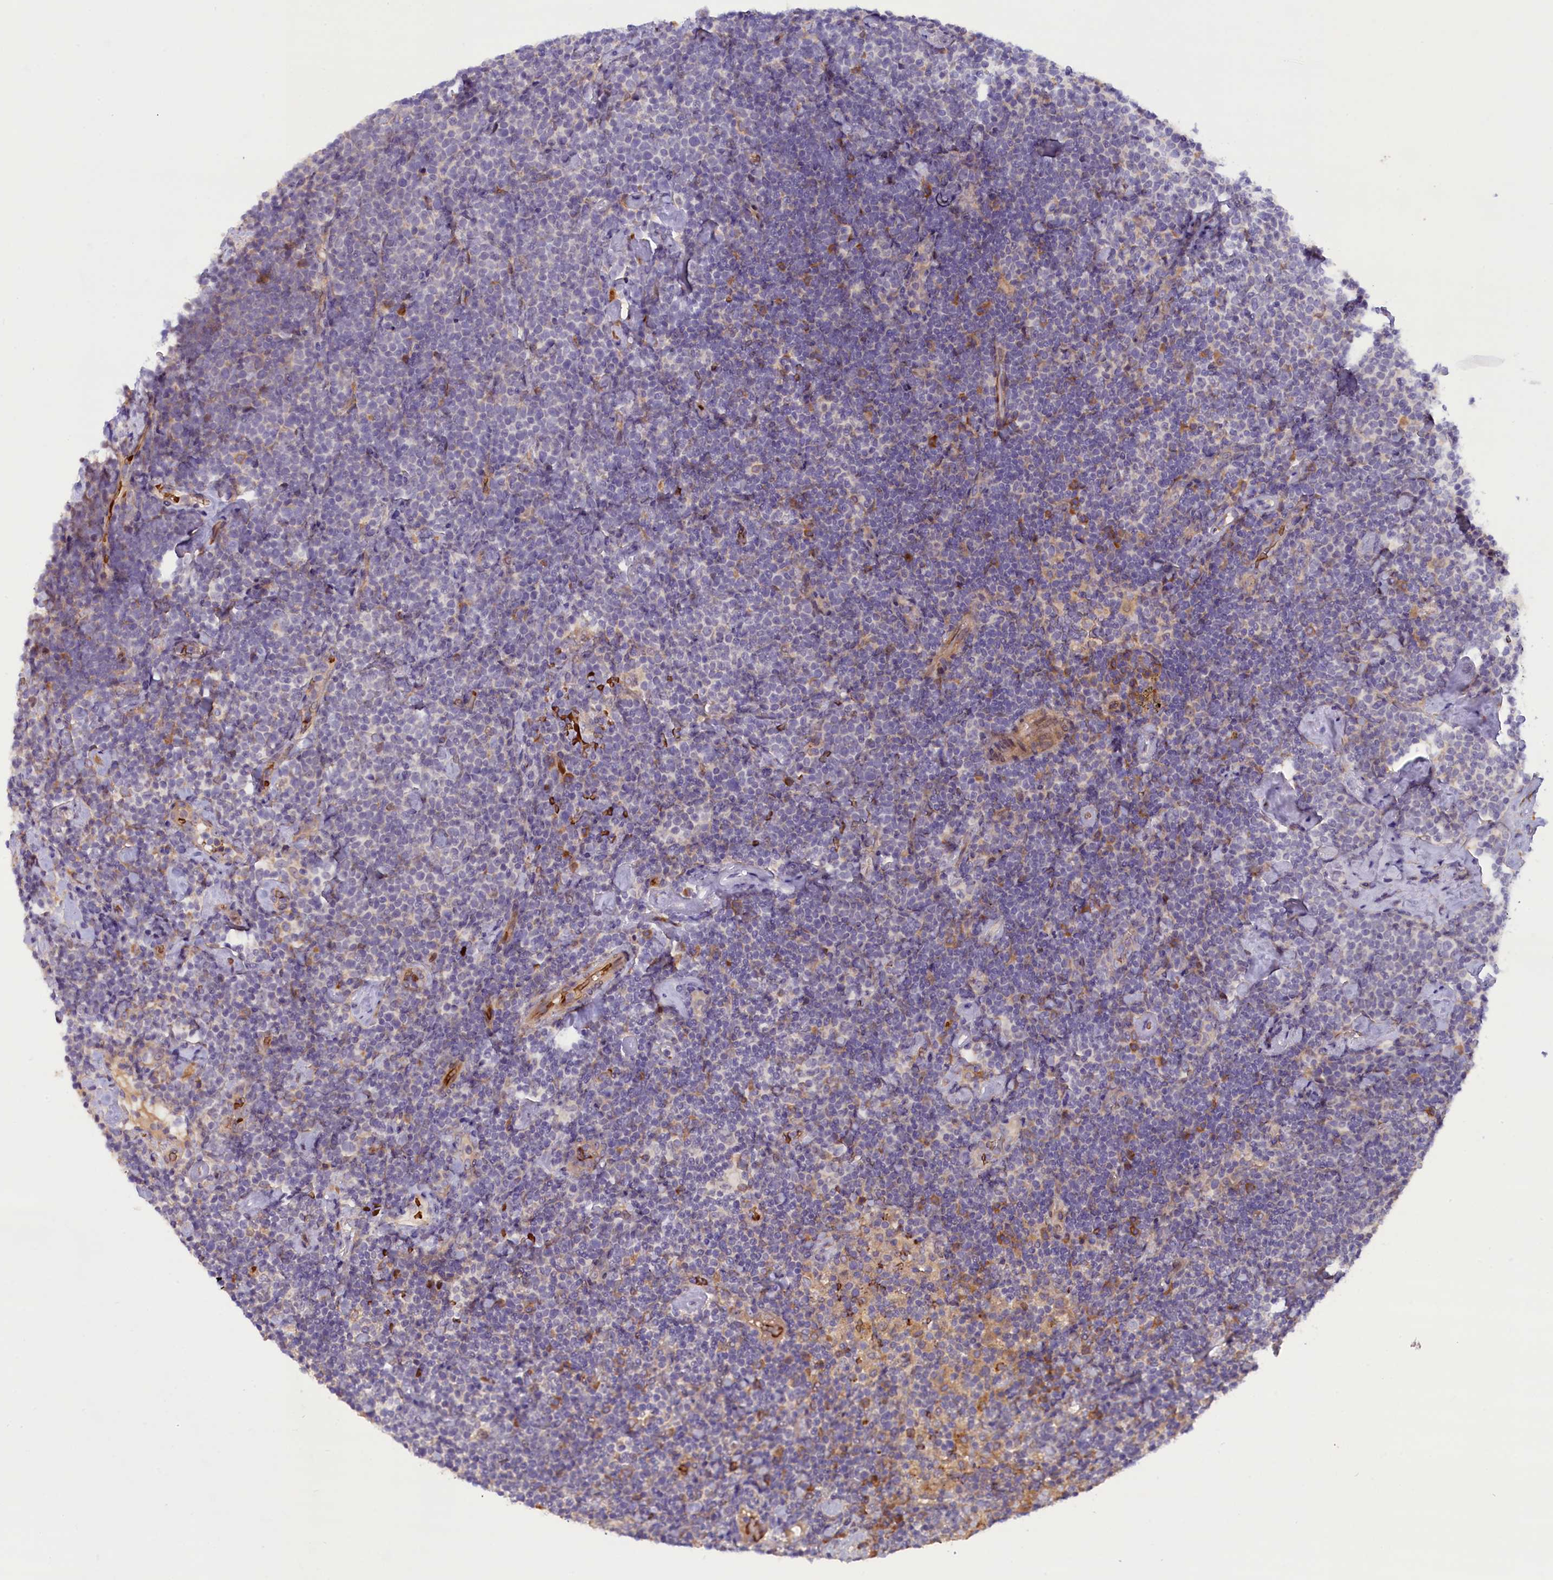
{"staining": {"intensity": "negative", "quantity": "none", "location": "none"}, "tissue": "lymphoma", "cell_type": "Tumor cells", "image_type": "cancer", "snomed": [{"axis": "morphology", "description": "Malignant lymphoma, non-Hodgkin's type, High grade"}, {"axis": "topography", "description": "Lymph node"}], "caption": "There is no significant staining in tumor cells of malignant lymphoma, non-Hodgkin's type (high-grade). The staining was performed using DAB (3,3'-diaminobenzidine) to visualize the protein expression in brown, while the nuclei were stained in blue with hematoxylin (Magnification: 20x).", "gene": "CCDC9B", "patient": {"sex": "male", "age": 61}}